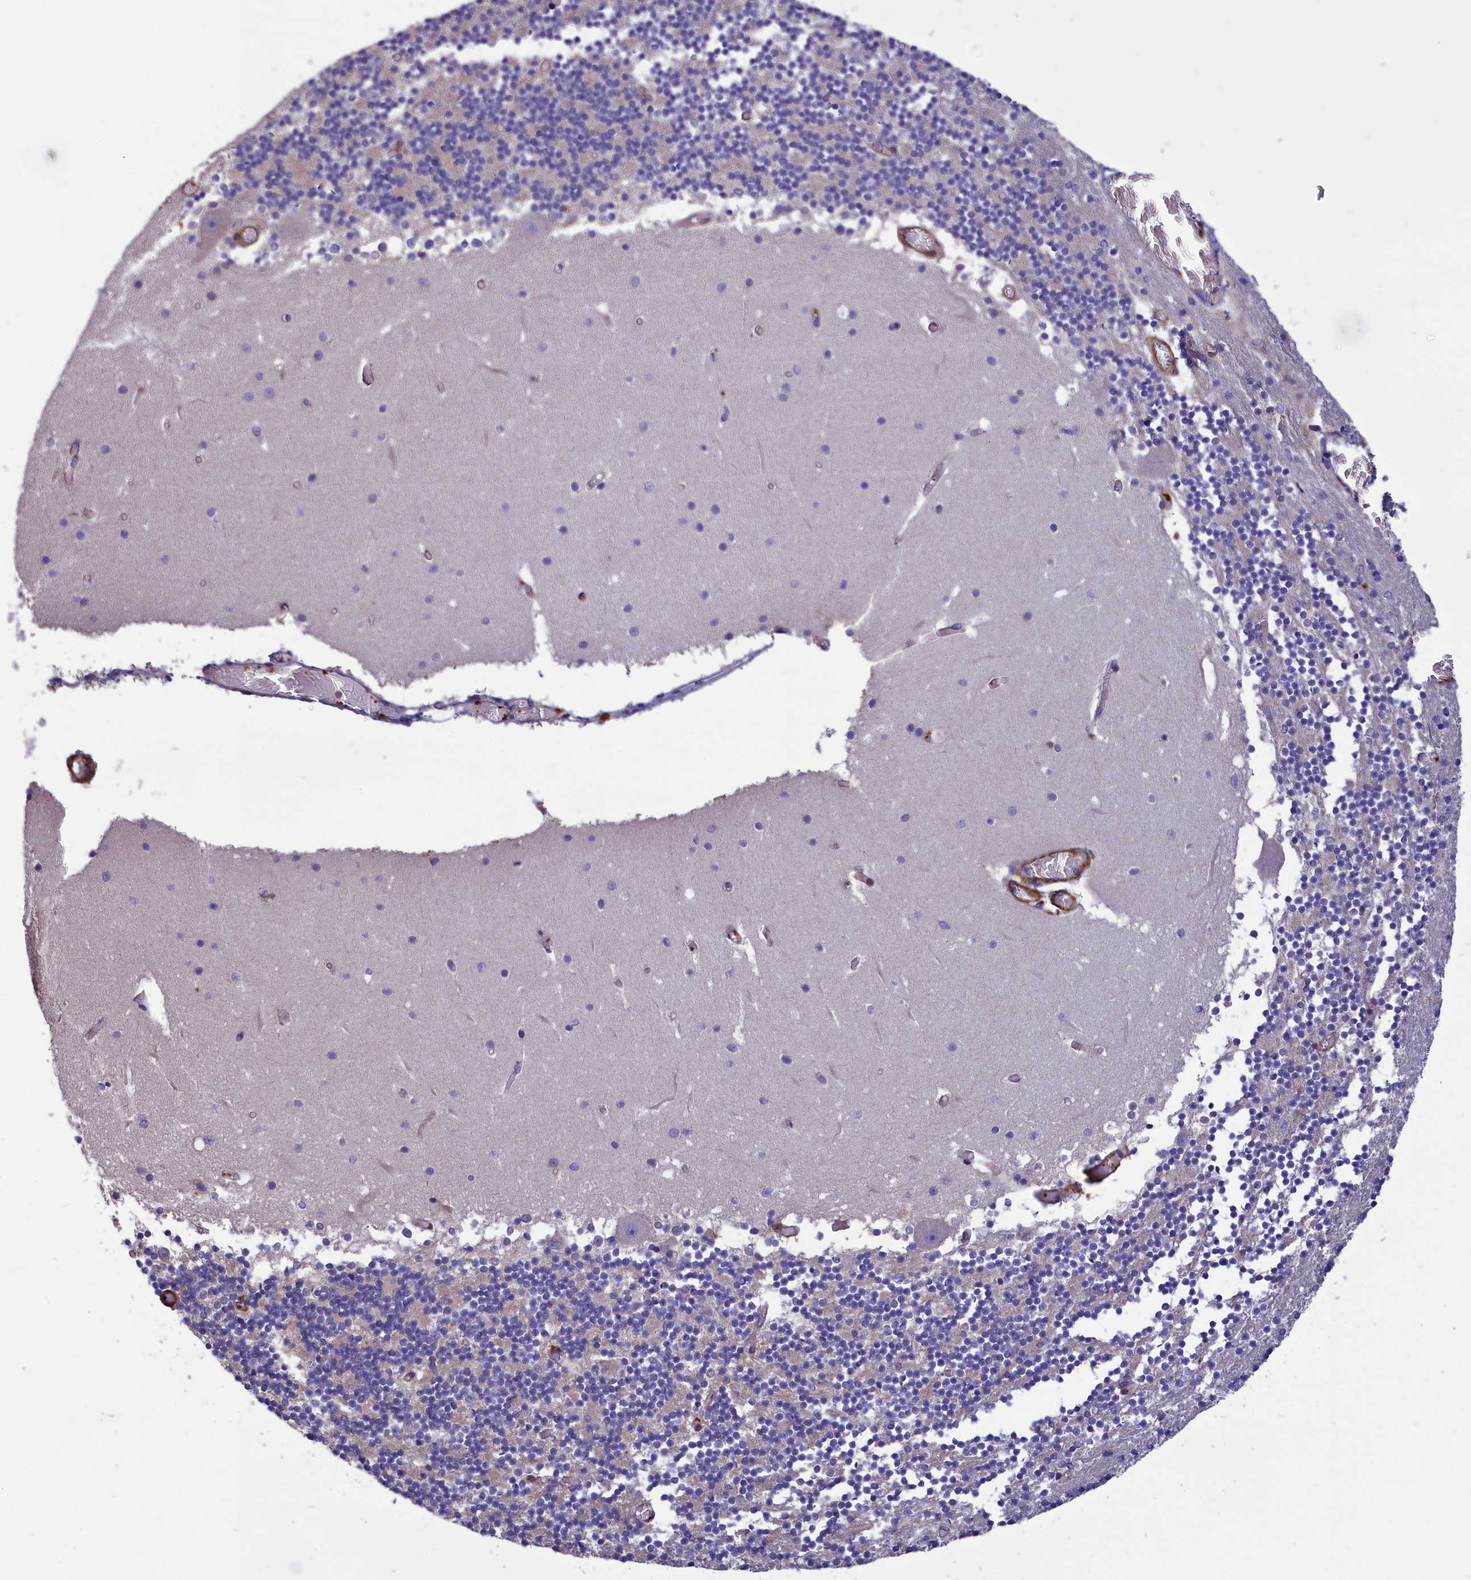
{"staining": {"intensity": "negative", "quantity": "none", "location": "none"}, "tissue": "cerebellum", "cell_type": "Cells in granular layer", "image_type": "normal", "snomed": [{"axis": "morphology", "description": "Normal tissue, NOS"}, {"axis": "topography", "description": "Cerebellum"}], "caption": "This is an immunohistochemistry photomicrograph of normal human cerebellum. There is no staining in cells in granular layer.", "gene": "AMDHD2", "patient": {"sex": "female", "age": 28}}